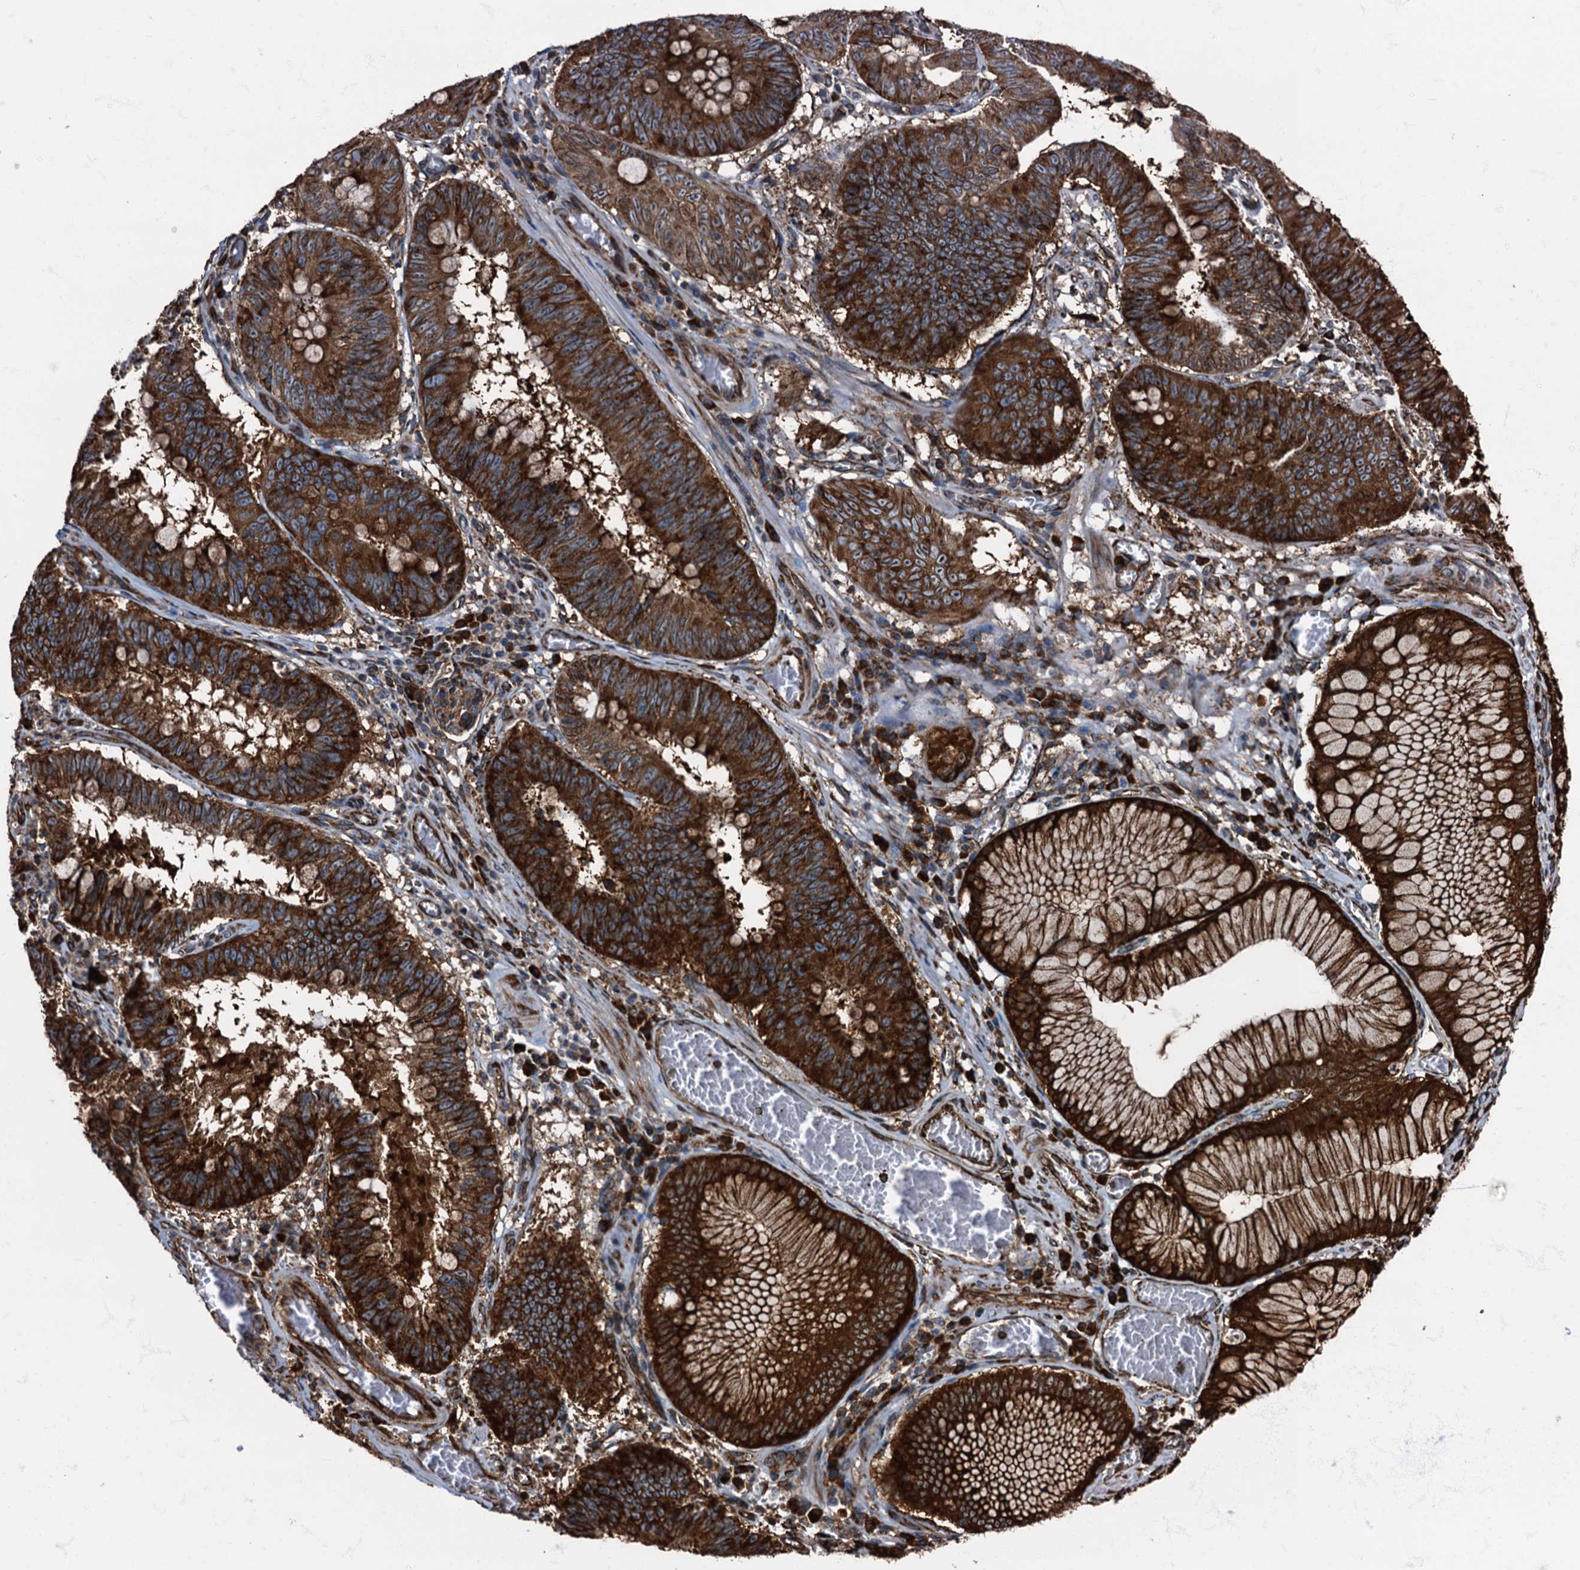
{"staining": {"intensity": "strong", "quantity": ">75%", "location": "cytoplasmic/membranous"}, "tissue": "stomach cancer", "cell_type": "Tumor cells", "image_type": "cancer", "snomed": [{"axis": "morphology", "description": "Adenocarcinoma, NOS"}, {"axis": "topography", "description": "Stomach"}], "caption": "Tumor cells display strong cytoplasmic/membranous positivity in approximately >75% of cells in stomach adenocarcinoma. Nuclei are stained in blue.", "gene": "ATP2C1", "patient": {"sex": "male", "age": 59}}